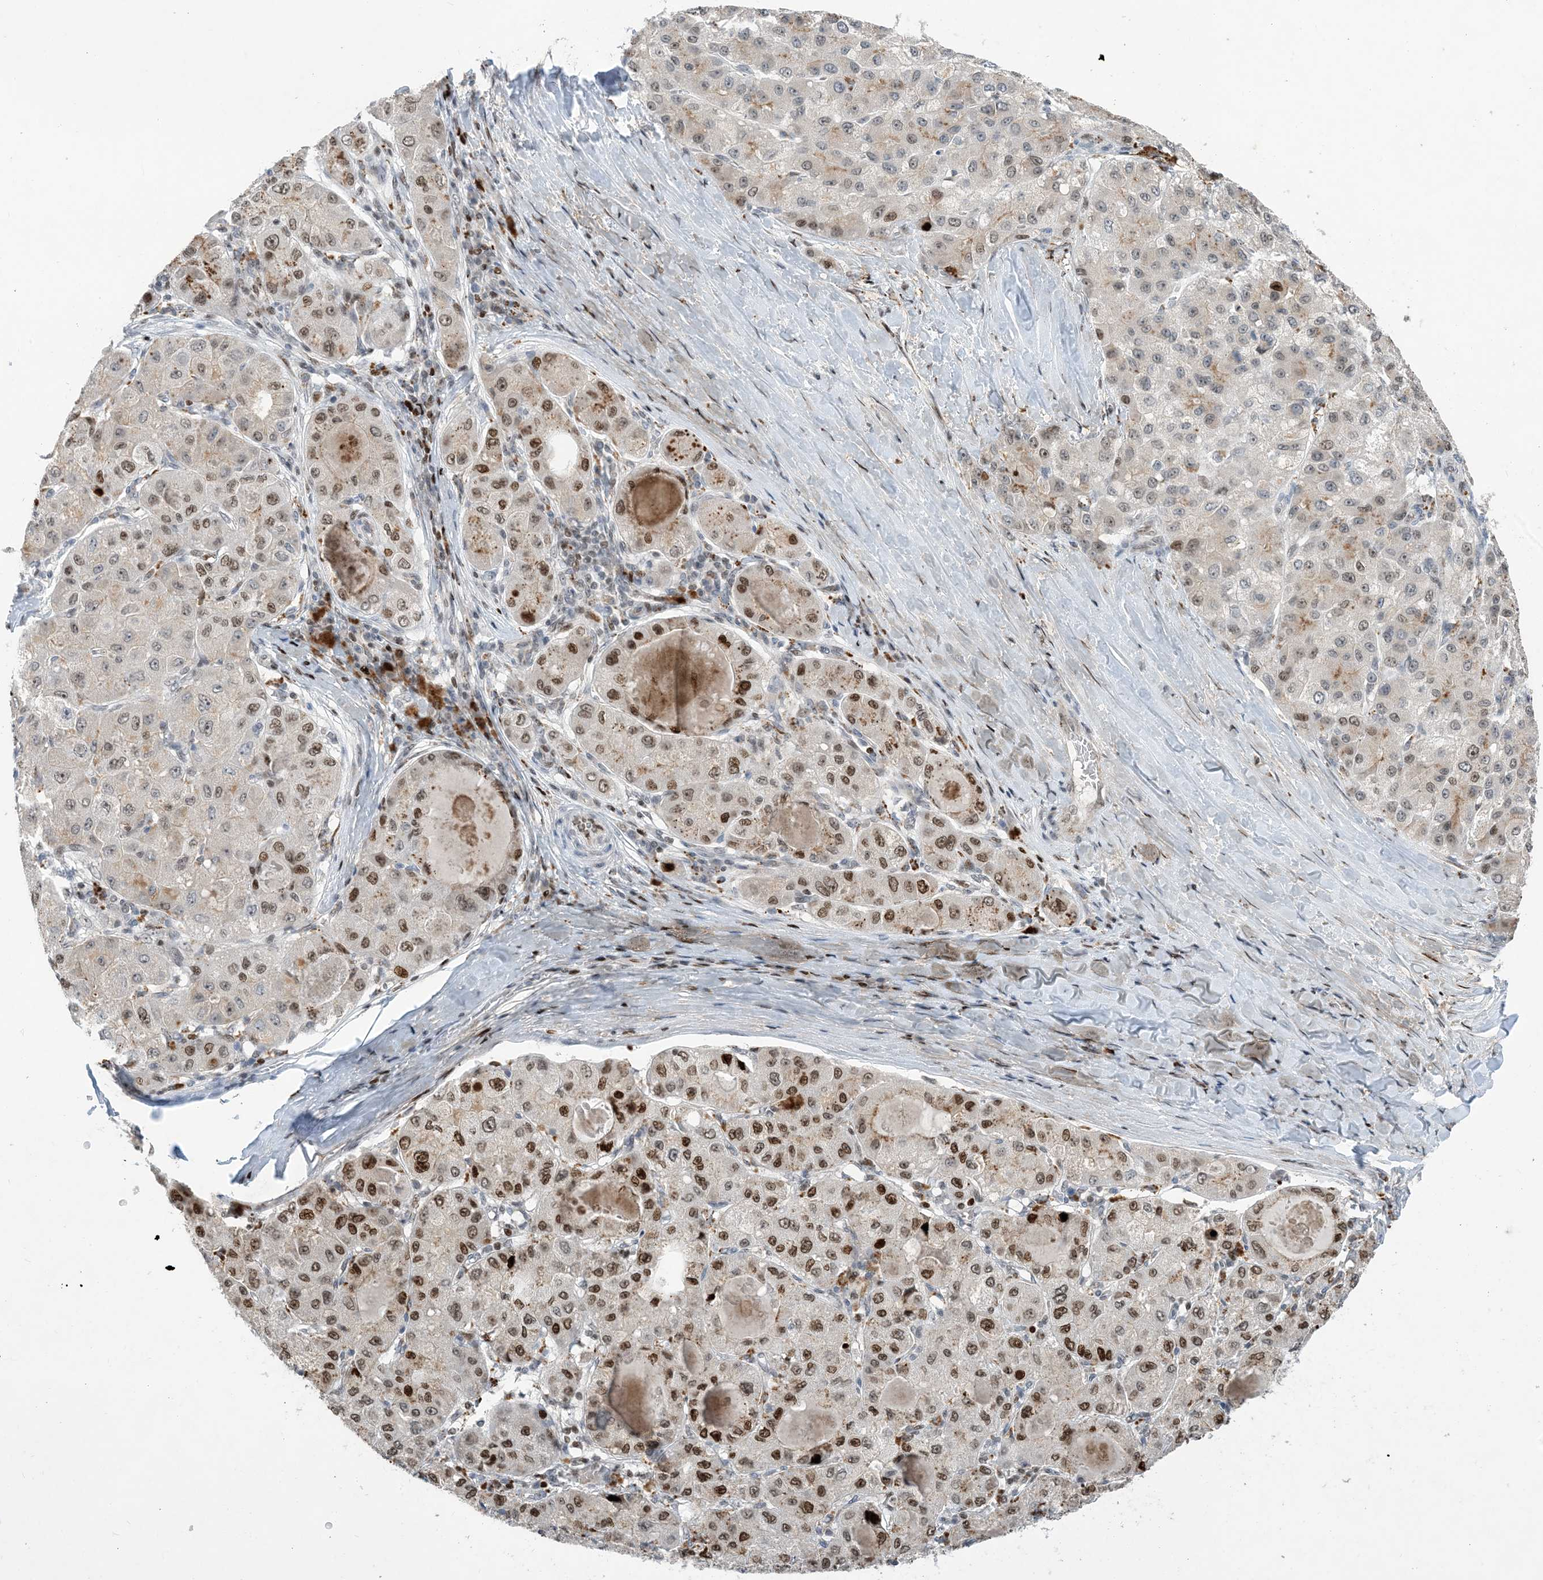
{"staining": {"intensity": "strong", "quantity": "25%-75%", "location": "nuclear"}, "tissue": "liver cancer", "cell_type": "Tumor cells", "image_type": "cancer", "snomed": [{"axis": "morphology", "description": "Carcinoma, Hepatocellular, NOS"}, {"axis": "topography", "description": "Liver"}], "caption": "Tumor cells display strong nuclear staining in about 25%-75% of cells in liver cancer (hepatocellular carcinoma).", "gene": "SLC25A53", "patient": {"sex": "male", "age": 80}}